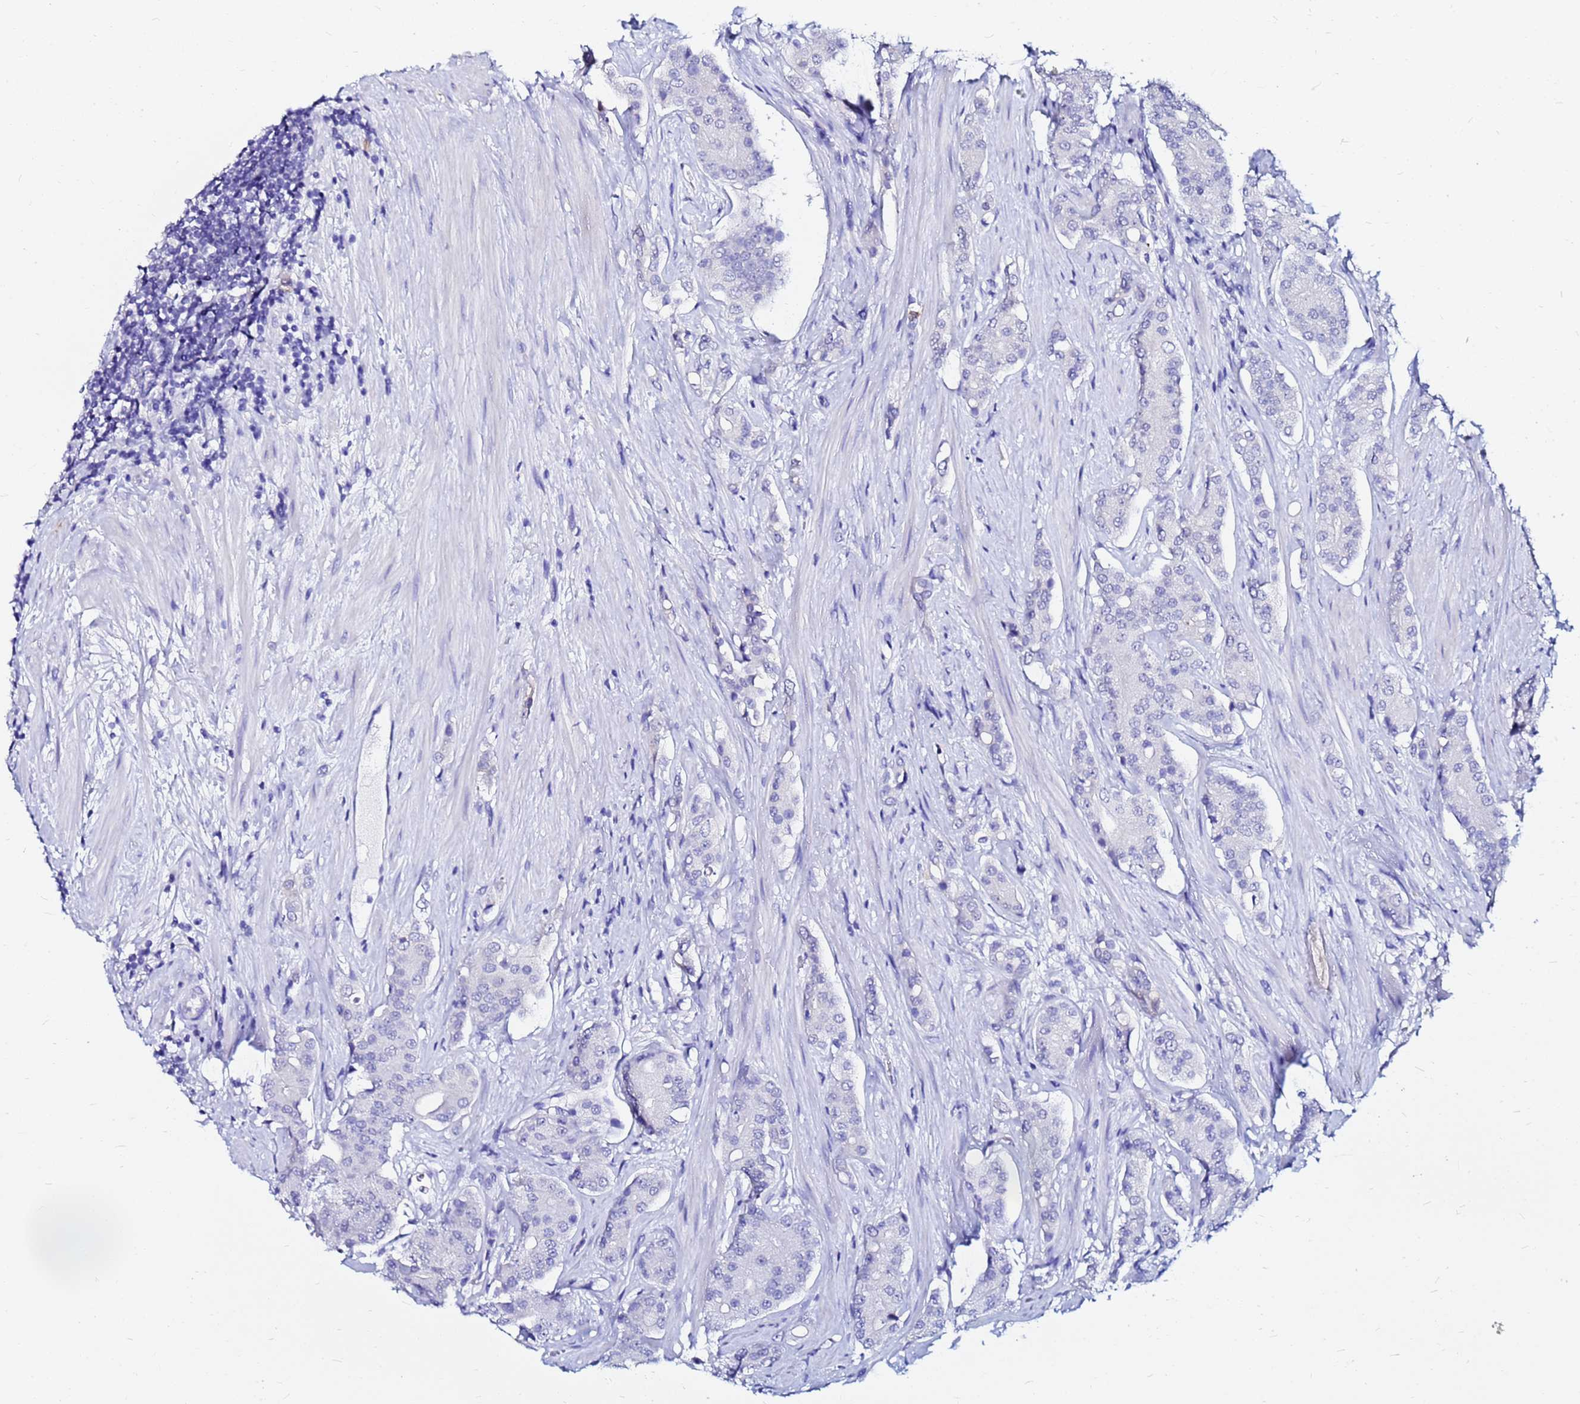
{"staining": {"intensity": "negative", "quantity": "none", "location": "none"}, "tissue": "prostate cancer", "cell_type": "Tumor cells", "image_type": "cancer", "snomed": [{"axis": "morphology", "description": "Adenocarcinoma, High grade"}, {"axis": "topography", "description": "Prostate"}], "caption": "DAB immunohistochemical staining of human prostate high-grade adenocarcinoma displays no significant positivity in tumor cells.", "gene": "PPP1R14C", "patient": {"sex": "male", "age": 71}}